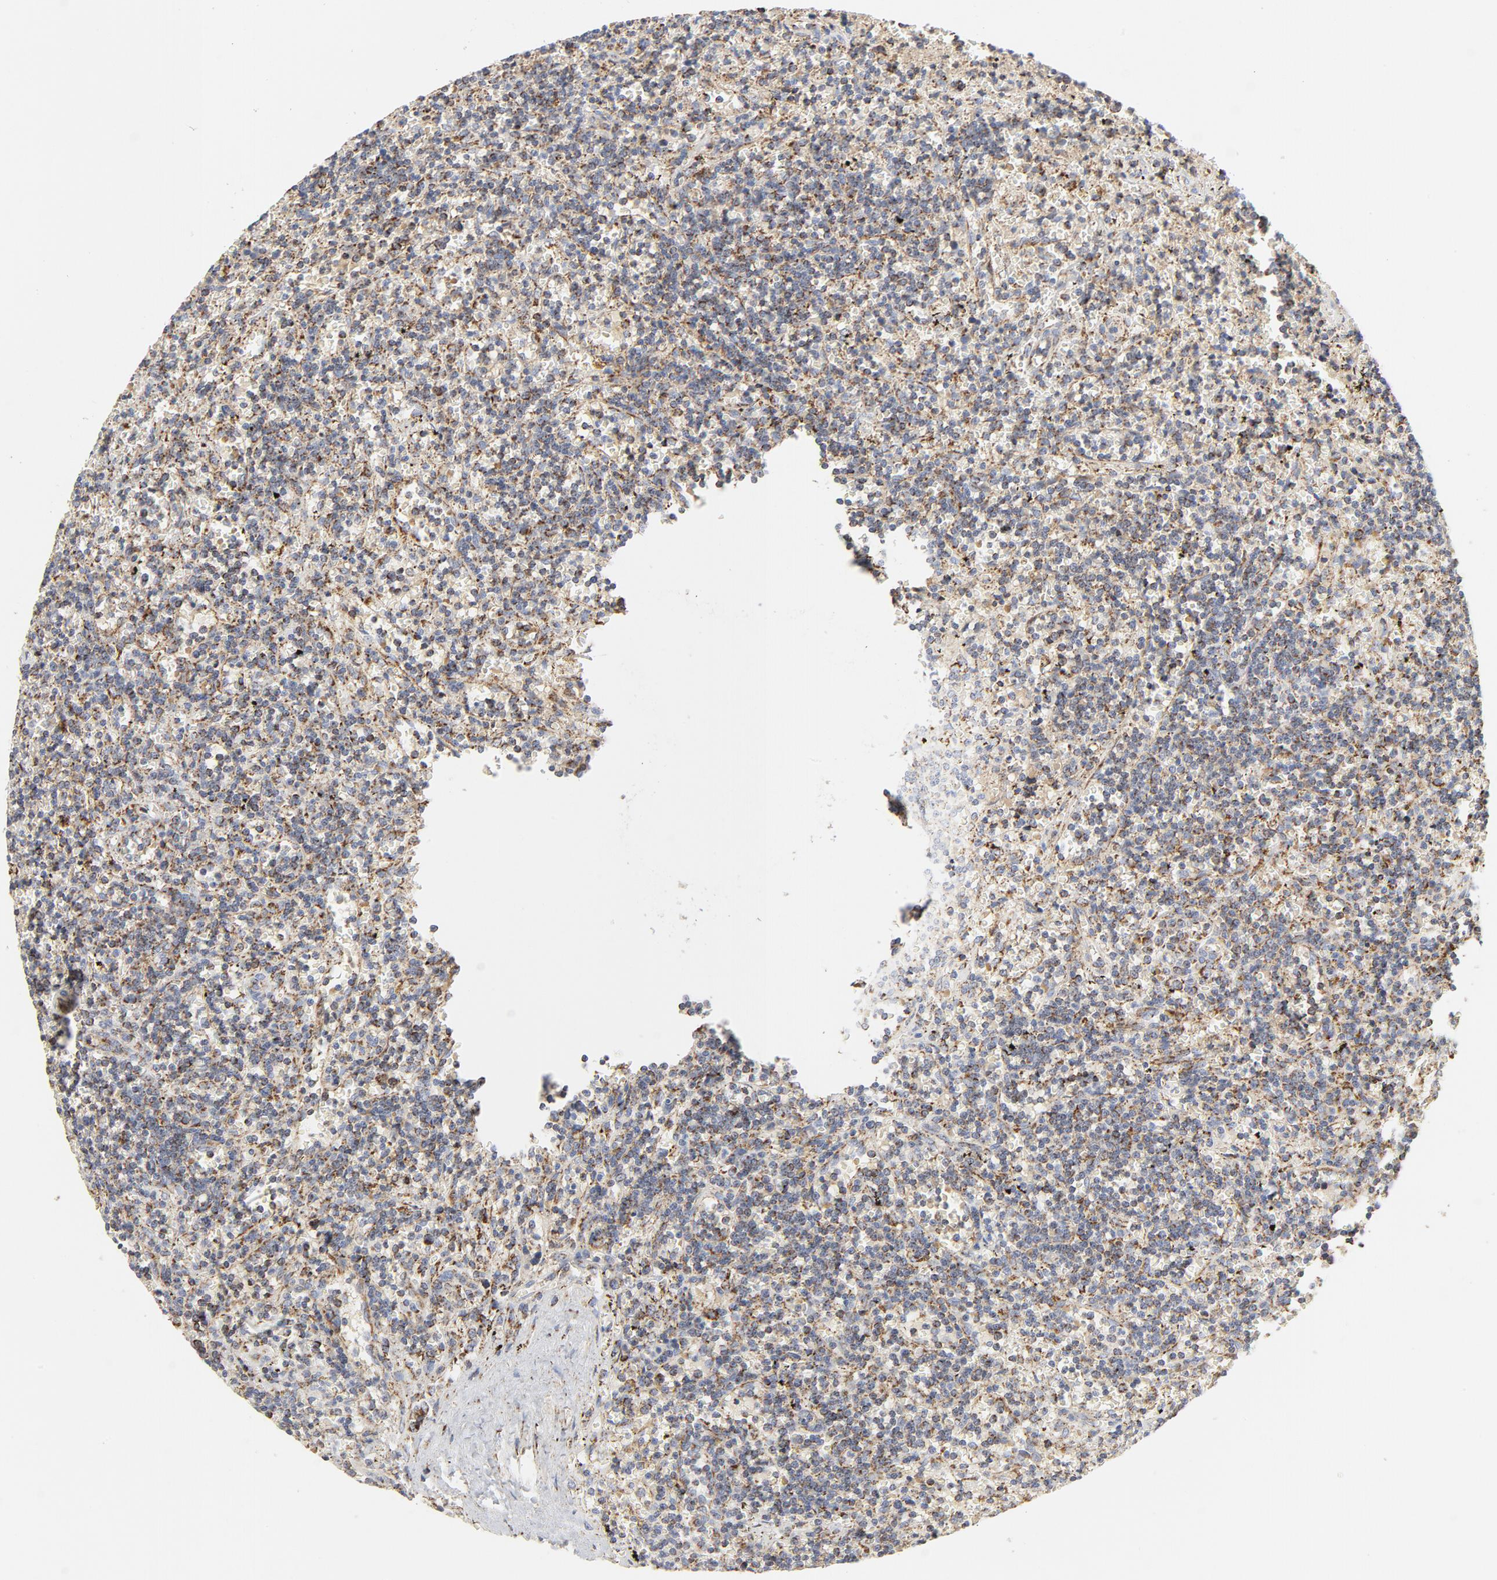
{"staining": {"intensity": "strong", "quantity": ">75%", "location": "cytoplasmic/membranous"}, "tissue": "lymphoma", "cell_type": "Tumor cells", "image_type": "cancer", "snomed": [{"axis": "morphology", "description": "Malignant lymphoma, non-Hodgkin's type, Low grade"}, {"axis": "topography", "description": "Spleen"}], "caption": "Human lymphoma stained with a brown dye exhibits strong cytoplasmic/membranous positive staining in about >75% of tumor cells.", "gene": "PCNX4", "patient": {"sex": "male", "age": 60}}